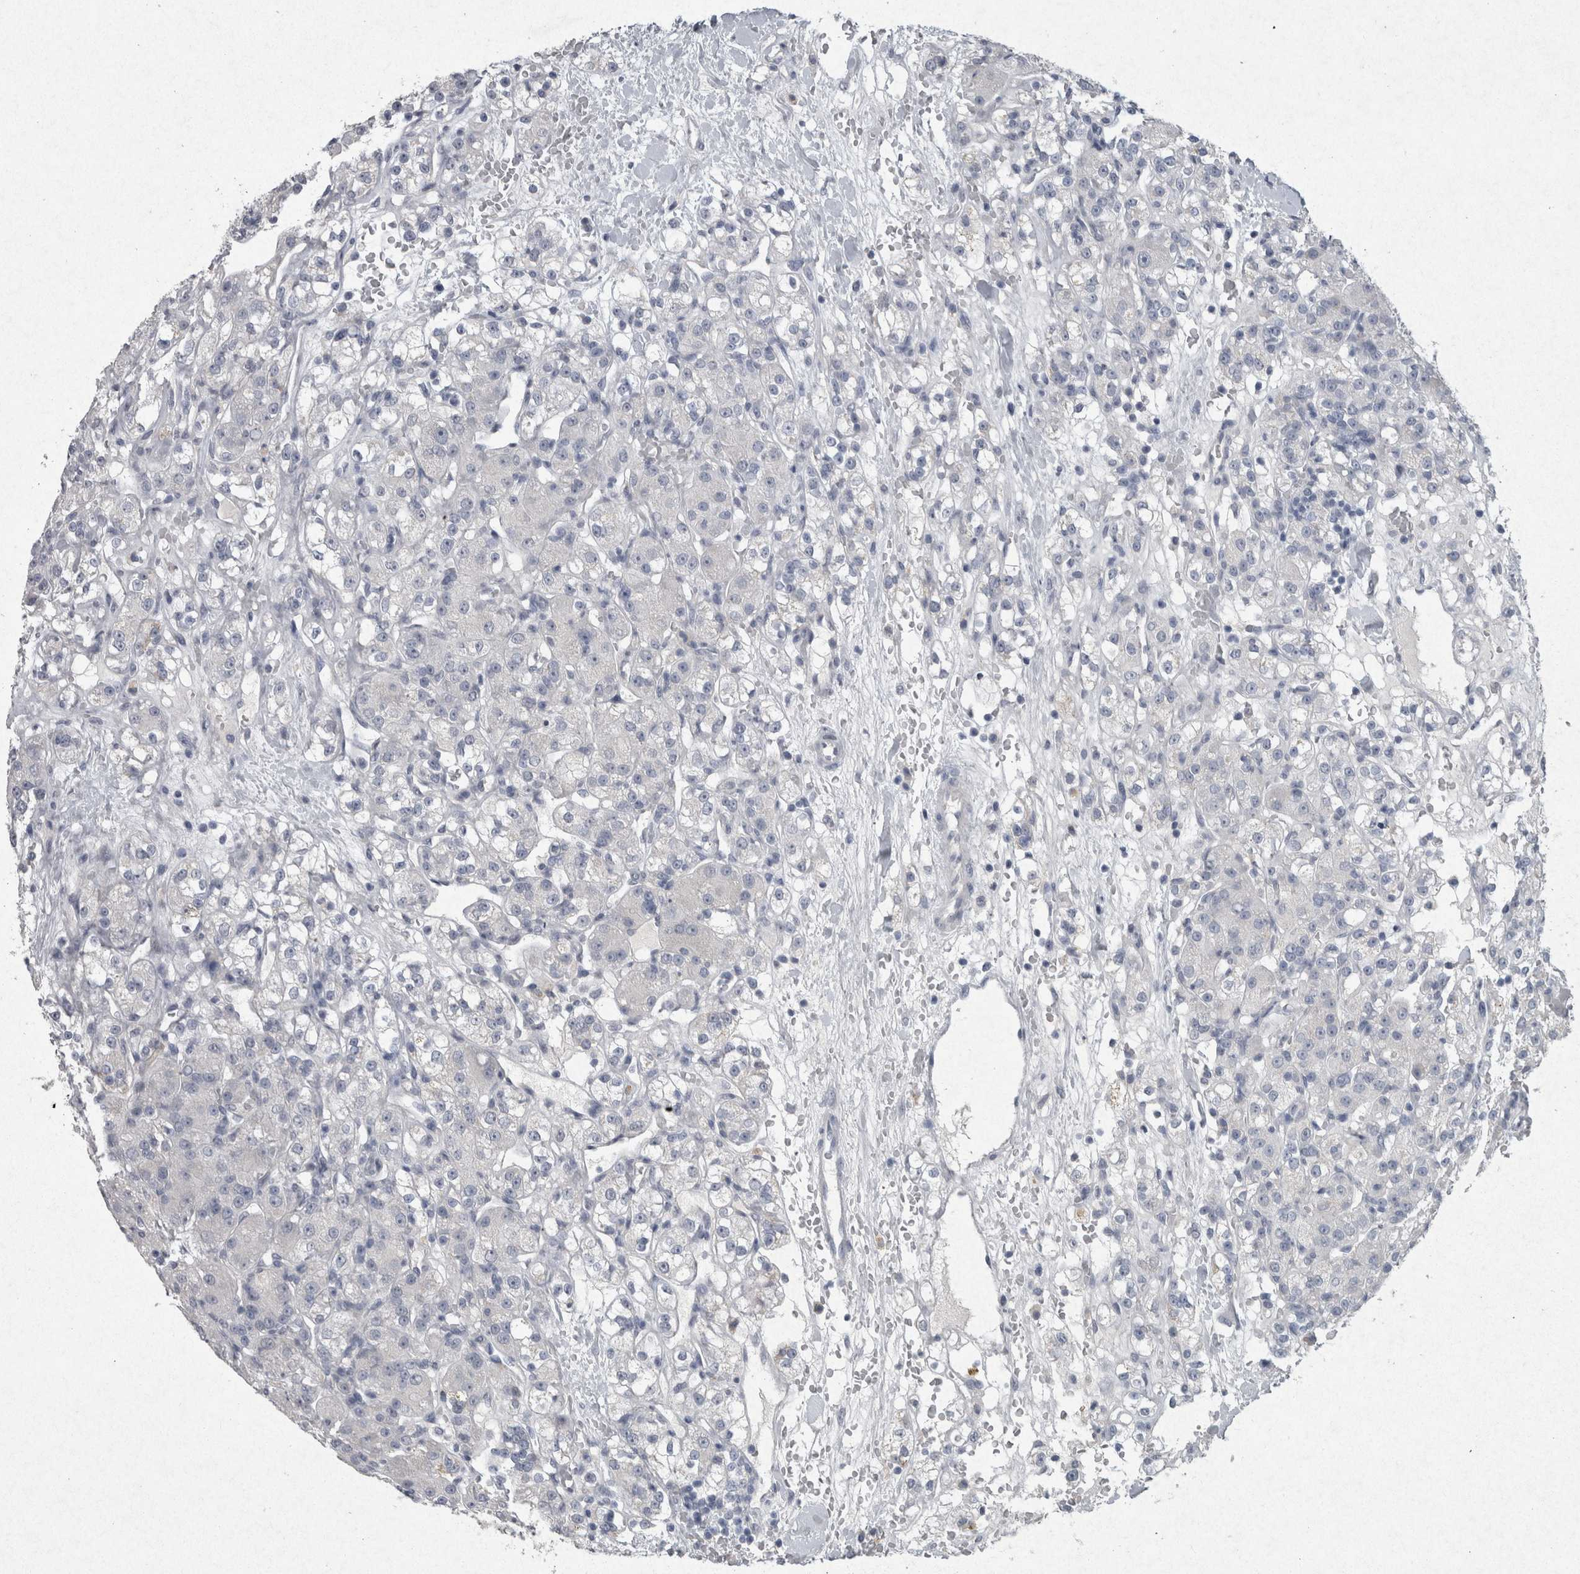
{"staining": {"intensity": "negative", "quantity": "none", "location": "none"}, "tissue": "renal cancer", "cell_type": "Tumor cells", "image_type": "cancer", "snomed": [{"axis": "morphology", "description": "Normal tissue, NOS"}, {"axis": "morphology", "description": "Adenocarcinoma, NOS"}, {"axis": "topography", "description": "Kidney"}], "caption": "Immunohistochemistry of renal adenocarcinoma demonstrates no expression in tumor cells. (Immunohistochemistry (ihc), brightfield microscopy, high magnification).", "gene": "PDX1", "patient": {"sex": "male", "age": 61}}